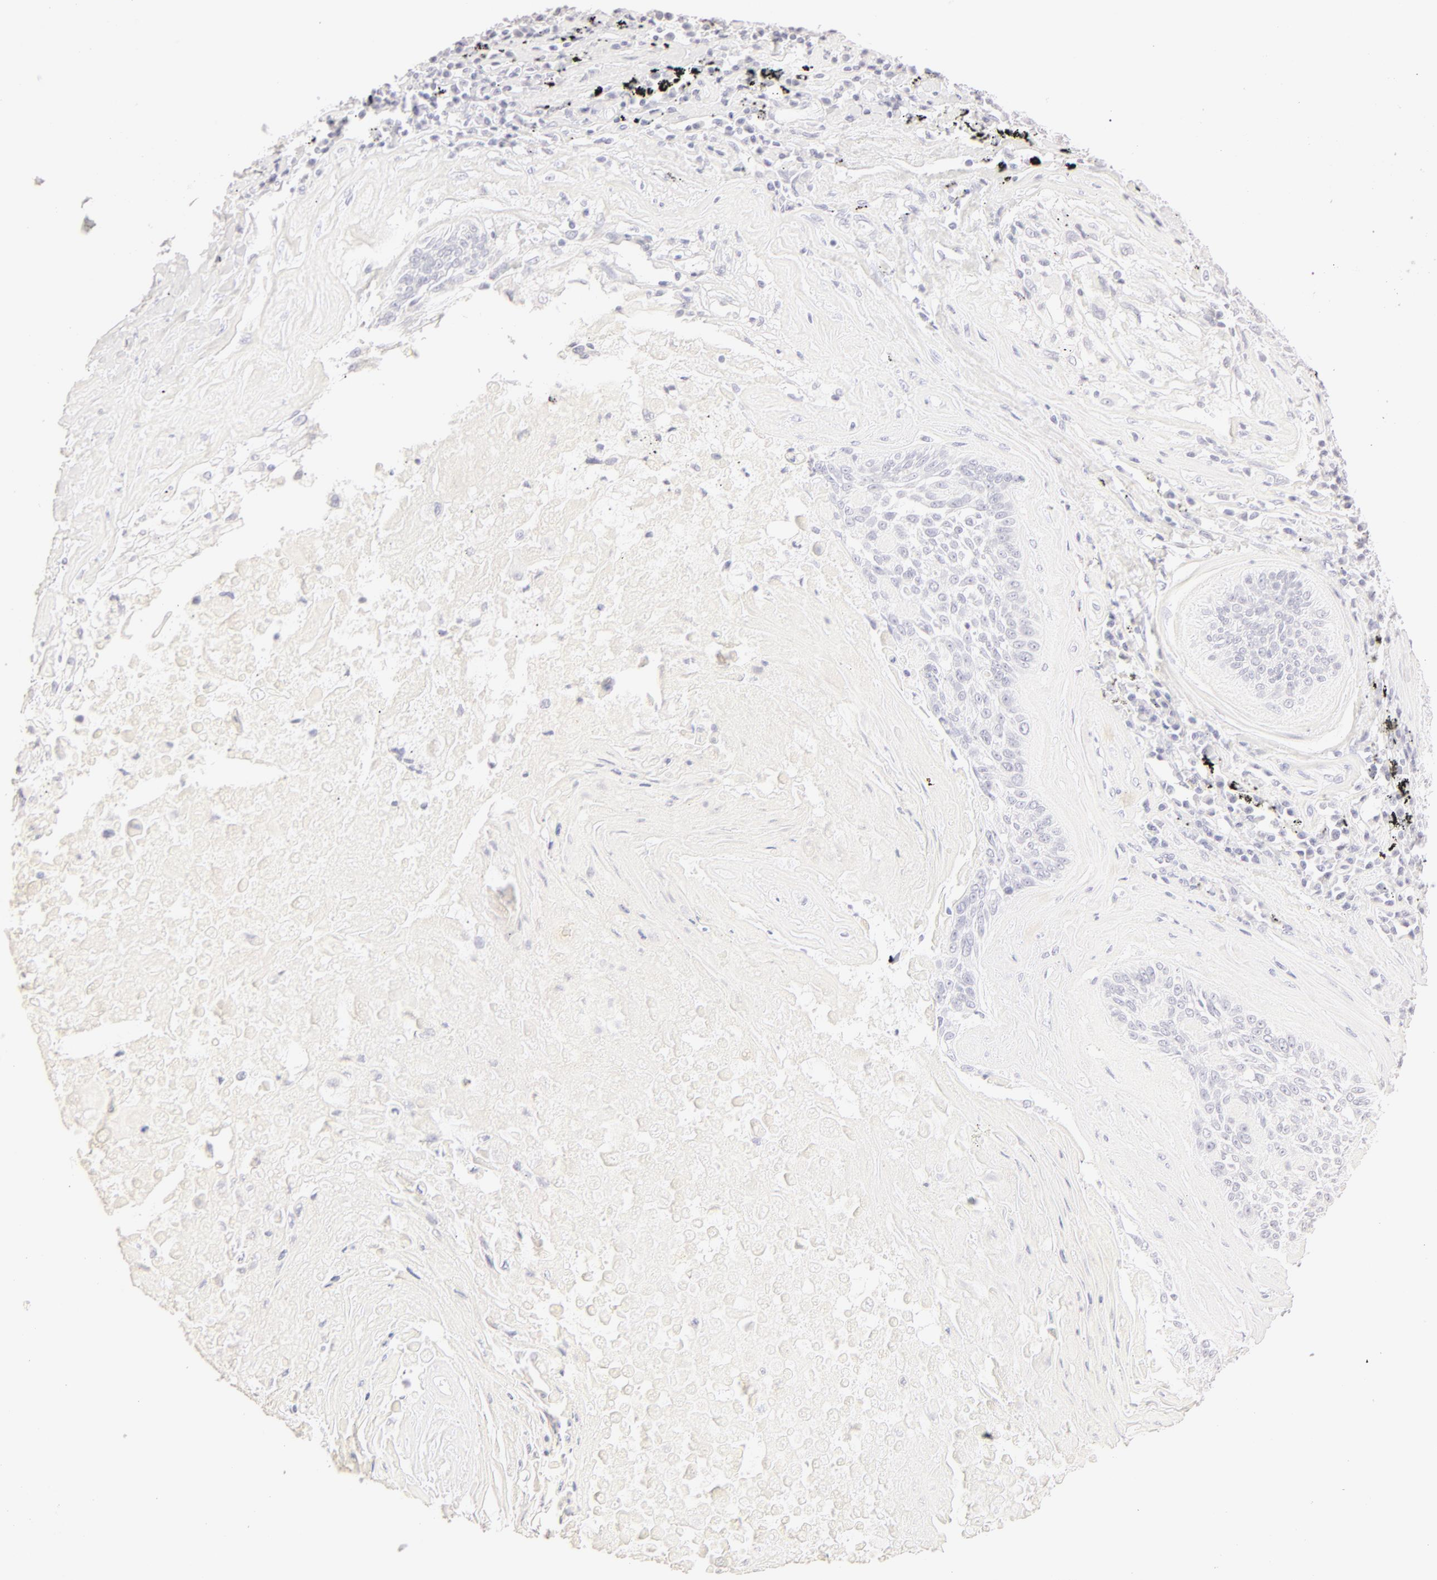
{"staining": {"intensity": "negative", "quantity": "none", "location": "none"}, "tissue": "lung cancer", "cell_type": "Tumor cells", "image_type": "cancer", "snomed": [{"axis": "morphology", "description": "Adenocarcinoma, NOS"}, {"axis": "topography", "description": "Lung"}], "caption": "DAB immunohistochemical staining of lung cancer displays no significant staining in tumor cells. (DAB (3,3'-diaminobenzidine) immunohistochemistry (IHC) visualized using brightfield microscopy, high magnification).", "gene": "LGALS7B", "patient": {"sex": "male", "age": 60}}